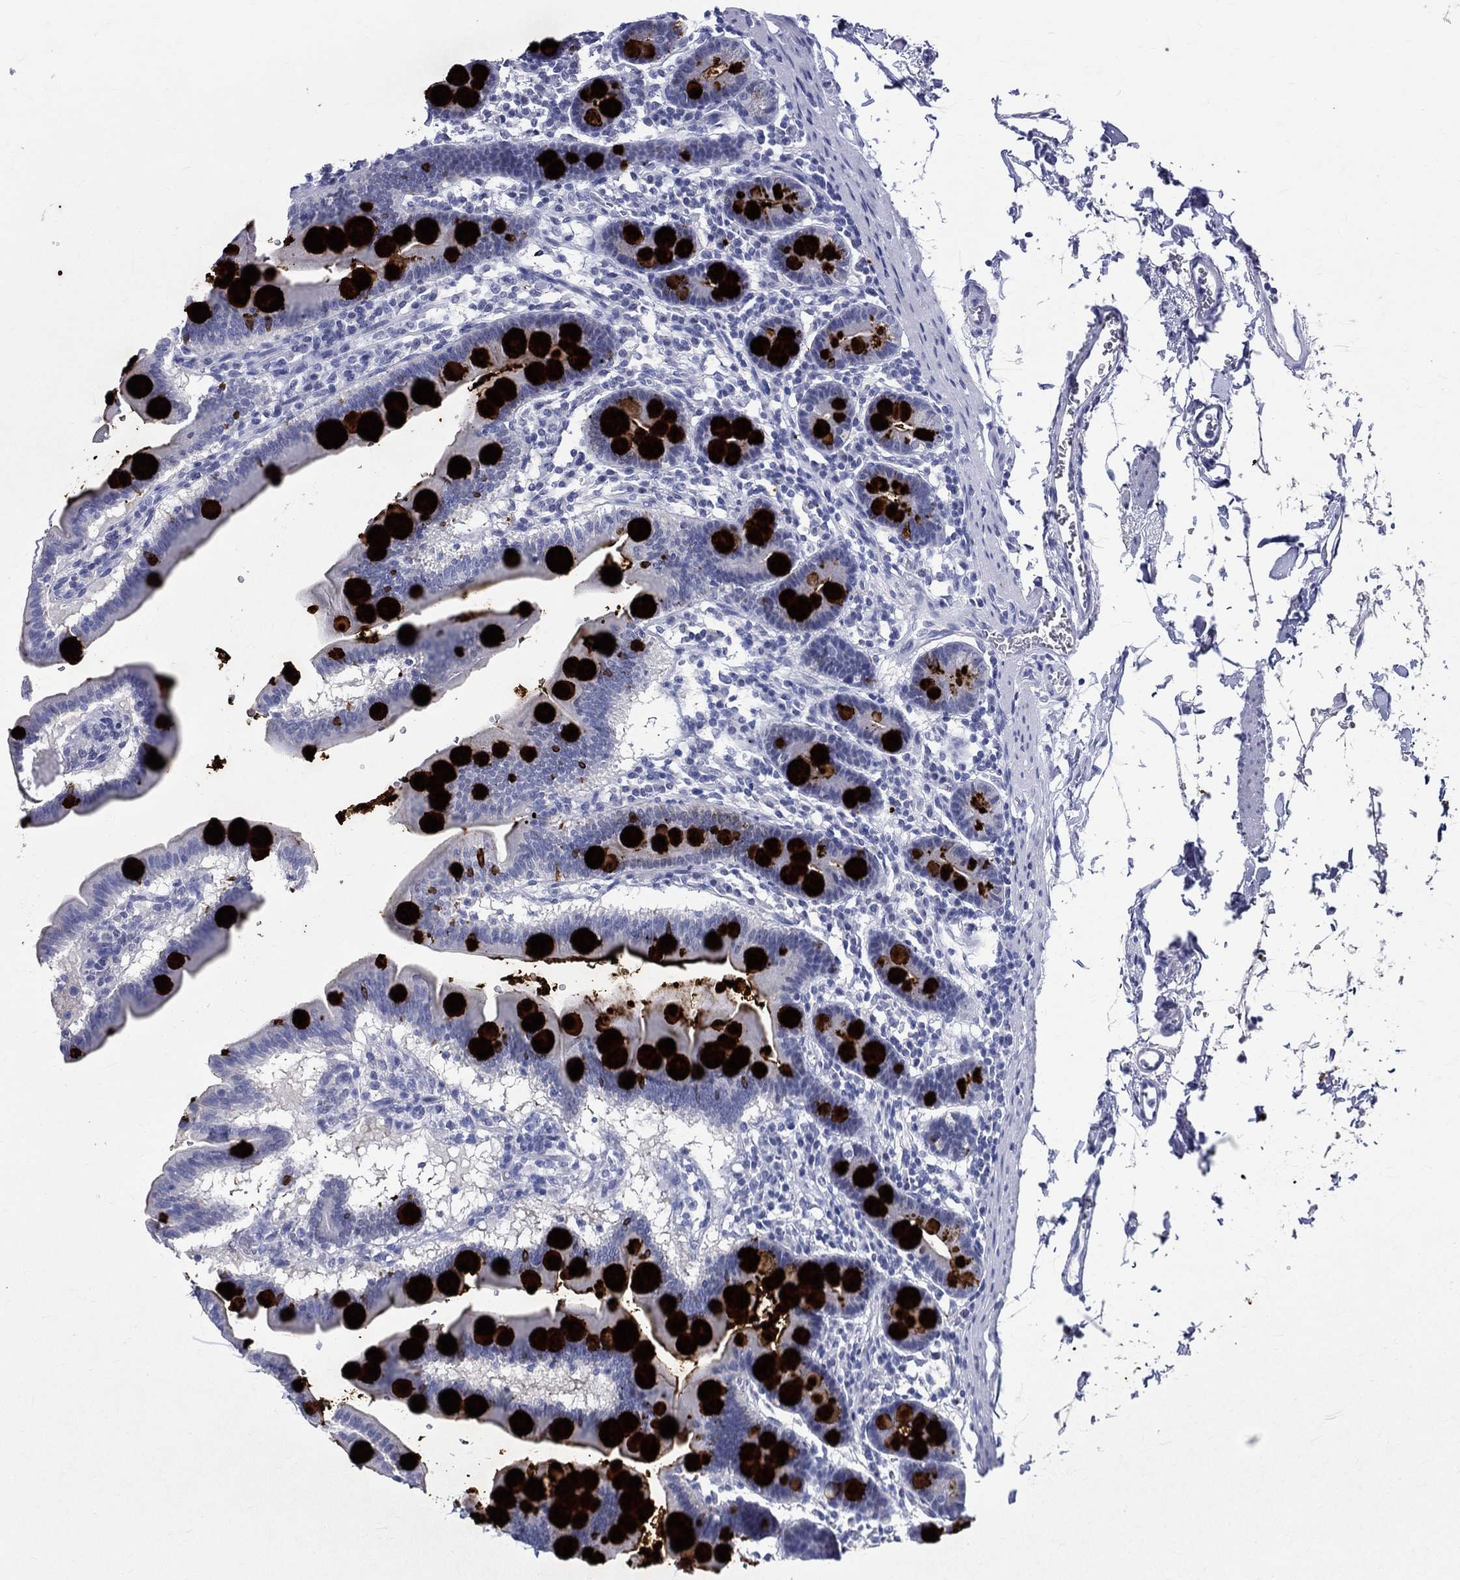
{"staining": {"intensity": "strong", "quantity": "25%-75%", "location": "cytoplasmic/membranous"}, "tissue": "duodenum", "cell_type": "Glandular cells", "image_type": "normal", "snomed": [{"axis": "morphology", "description": "Normal tissue, NOS"}, {"axis": "topography", "description": "Duodenum"}], "caption": "This histopathology image demonstrates immunohistochemistry (IHC) staining of benign duodenum, with high strong cytoplasmic/membranous expression in about 25%-75% of glandular cells.", "gene": "BSPRY", "patient": {"sex": "male", "age": 59}}